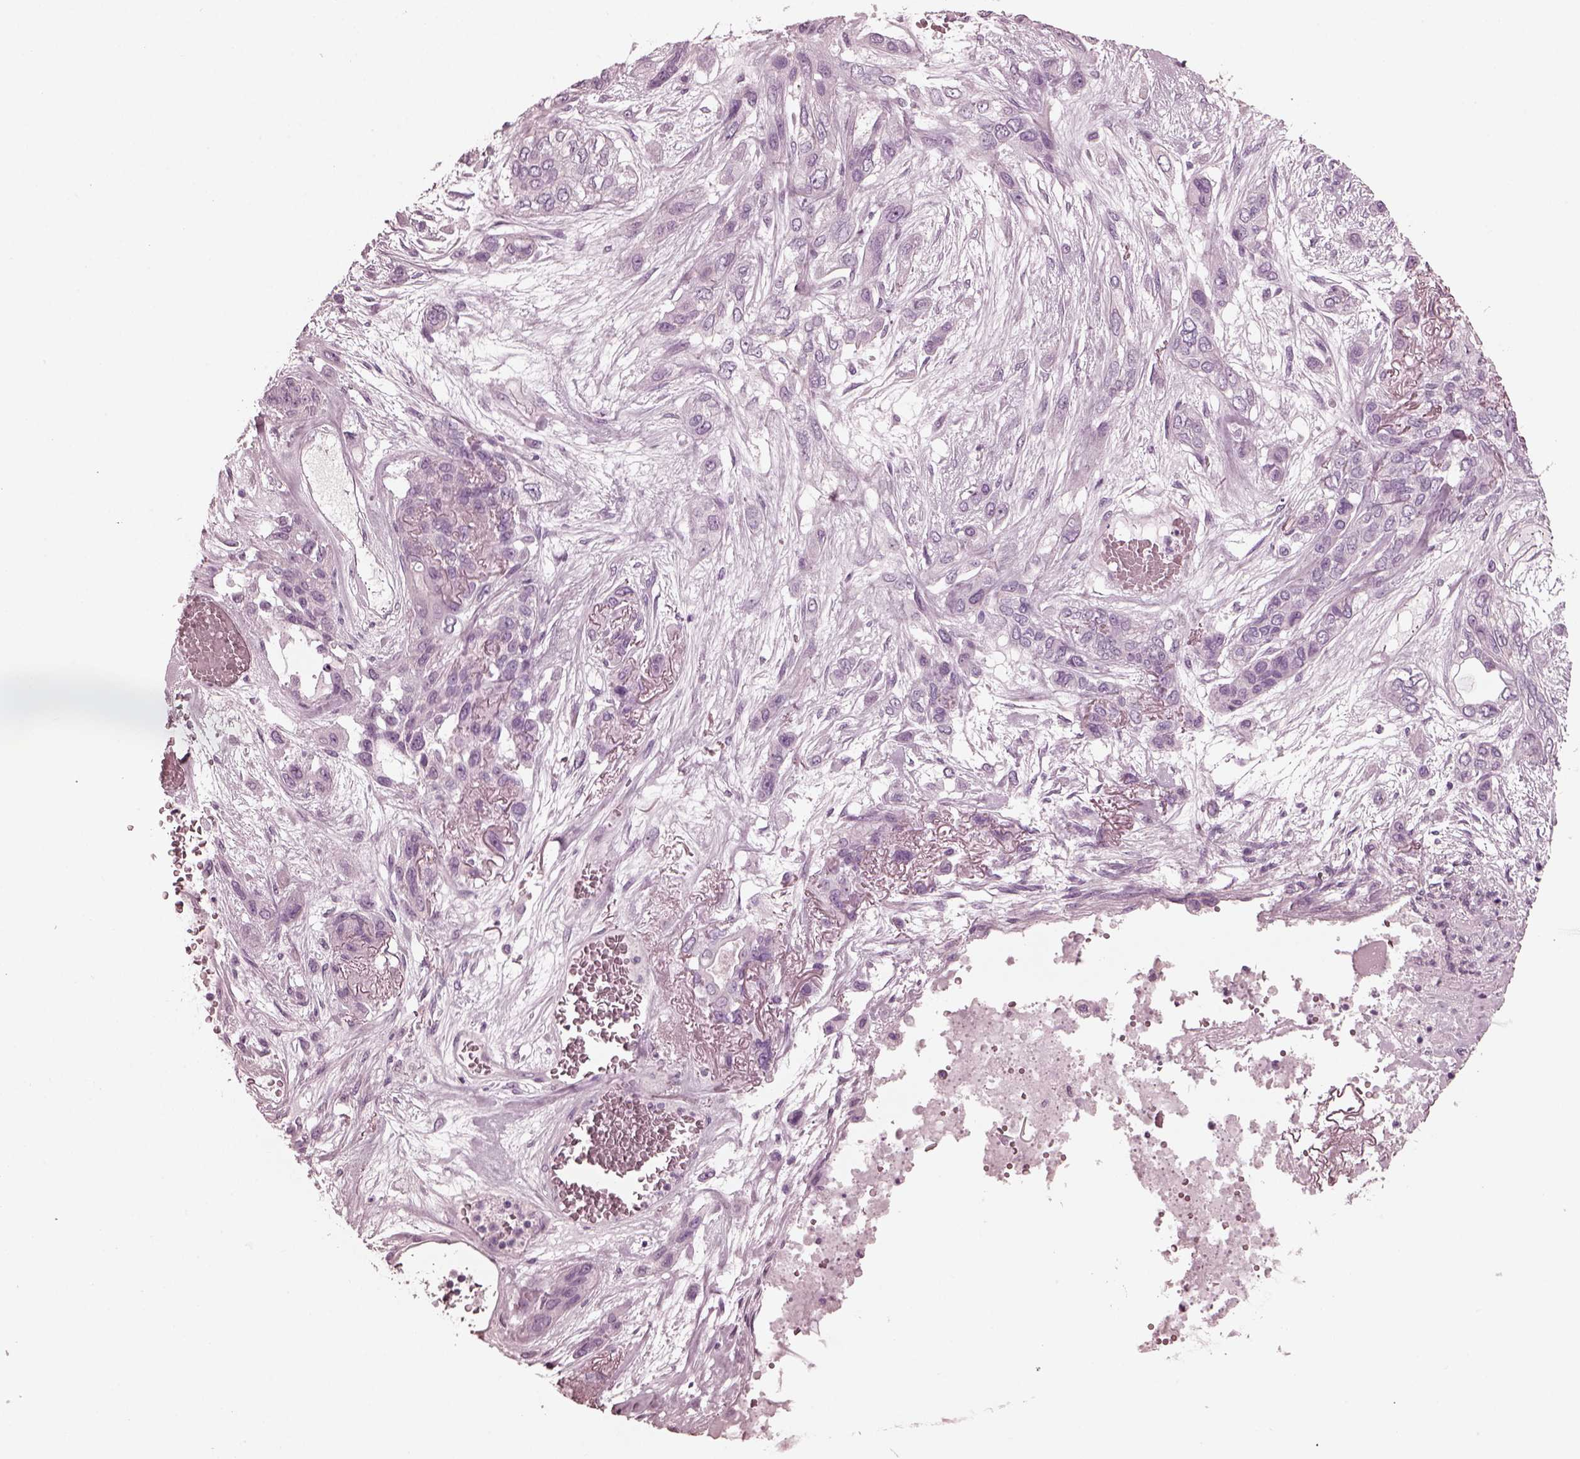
{"staining": {"intensity": "negative", "quantity": "none", "location": "none"}, "tissue": "lung cancer", "cell_type": "Tumor cells", "image_type": "cancer", "snomed": [{"axis": "morphology", "description": "Squamous cell carcinoma, NOS"}, {"axis": "topography", "description": "Lung"}], "caption": "Lung squamous cell carcinoma was stained to show a protein in brown. There is no significant expression in tumor cells.", "gene": "GRM6", "patient": {"sex": "female", "age": 70}}